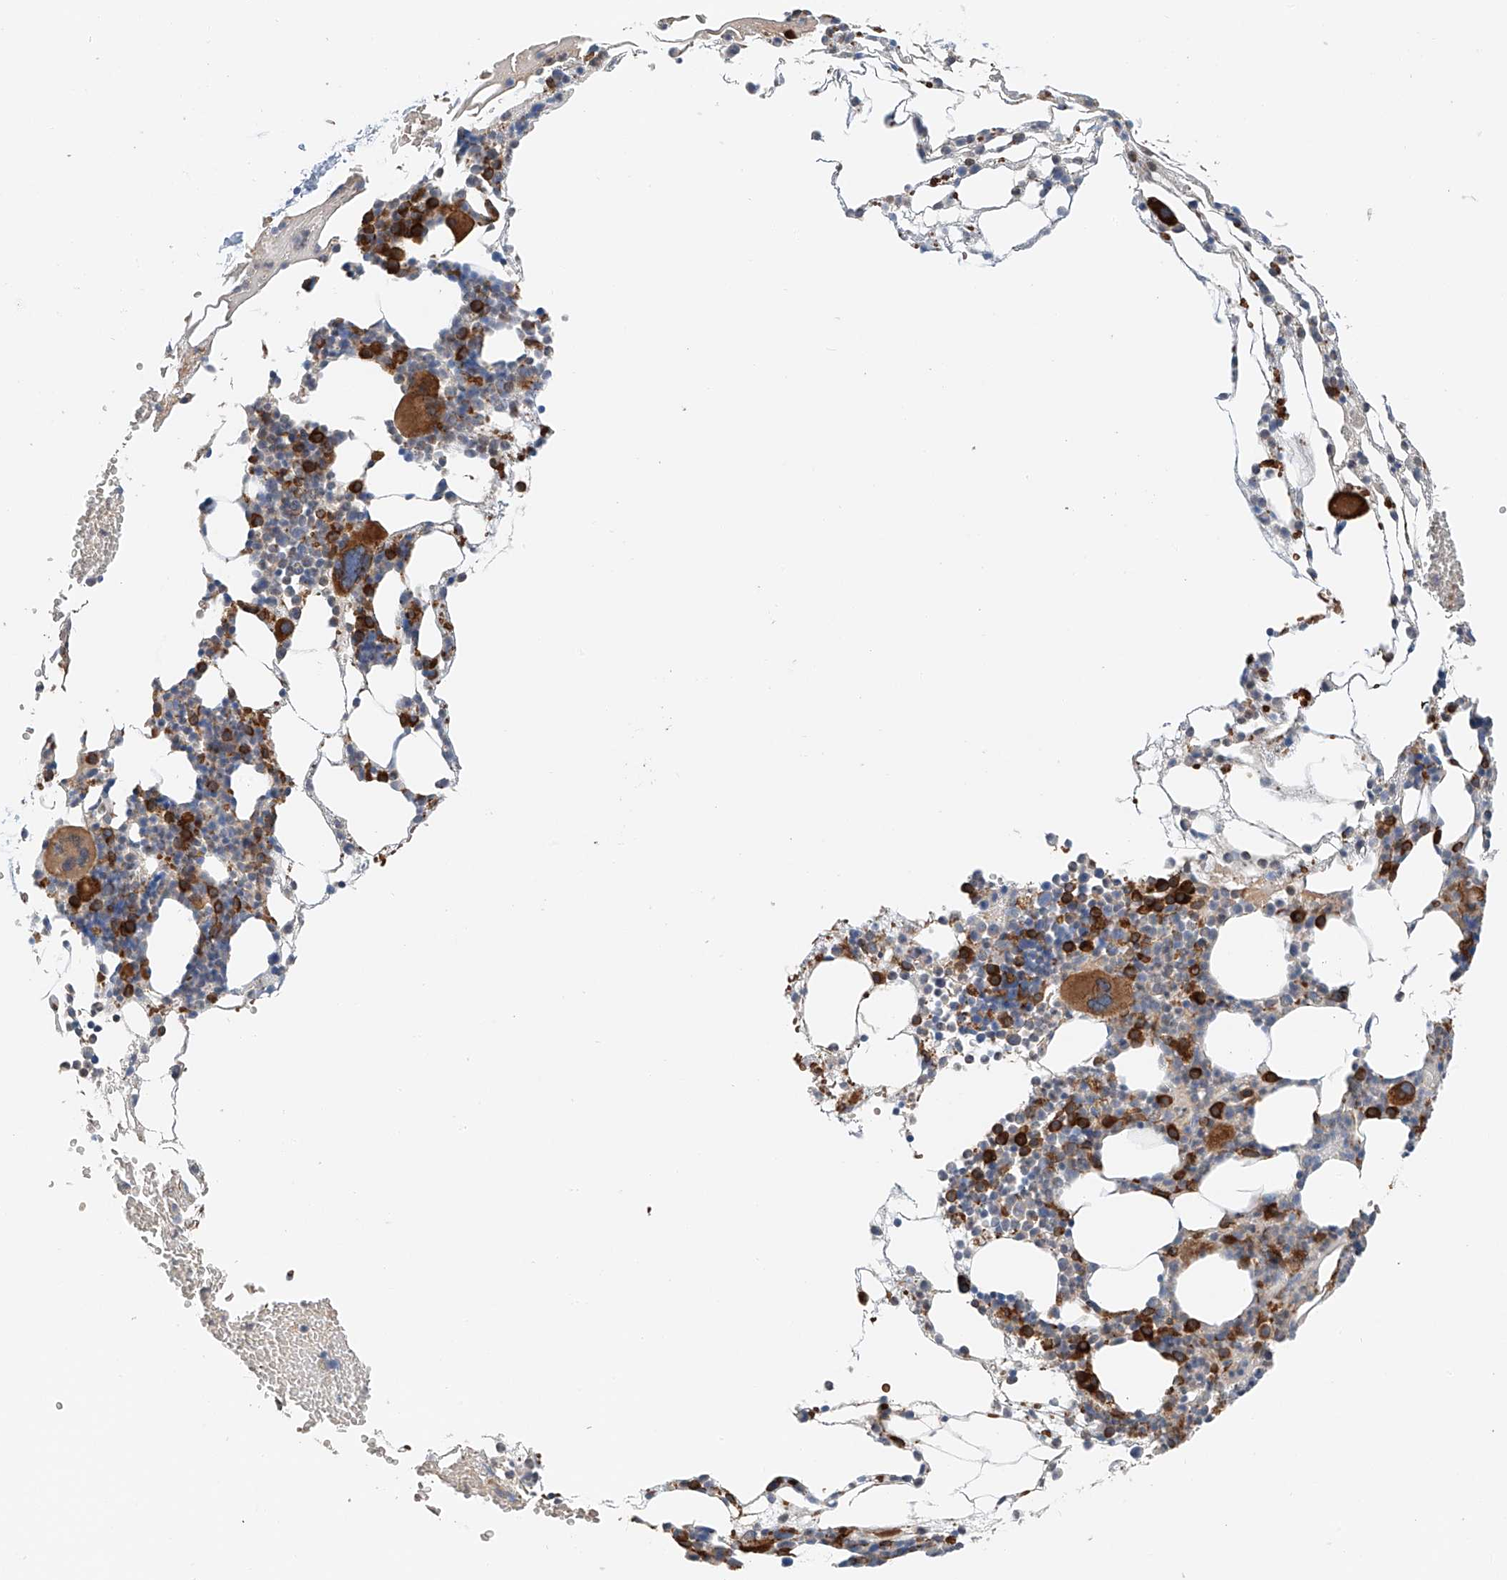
{"staining": {"intensity": "strong", "quantity": "25%-75%", "location": "cytoplasmic/membranous"}, "tissue": "bone marrow", "cell_type": "Hematopoietic cells", "image_type": "normal", "snomed": [{"axis": "morphology", "description": "Normal tissue, NOS"}, {"axis": "morphology", "description": "Inflammation, NOS"}, {"axis": "topography", "description": "Bone marrow"}], "caption": "Hematopoietic cells display high levels of strong cytoplasmic/membranous expression in approximately 25%-75% of cells in unremarkable bone marrow.", "gene": "TBXAS1", "patient": {"sex": "female", "age": 78}}